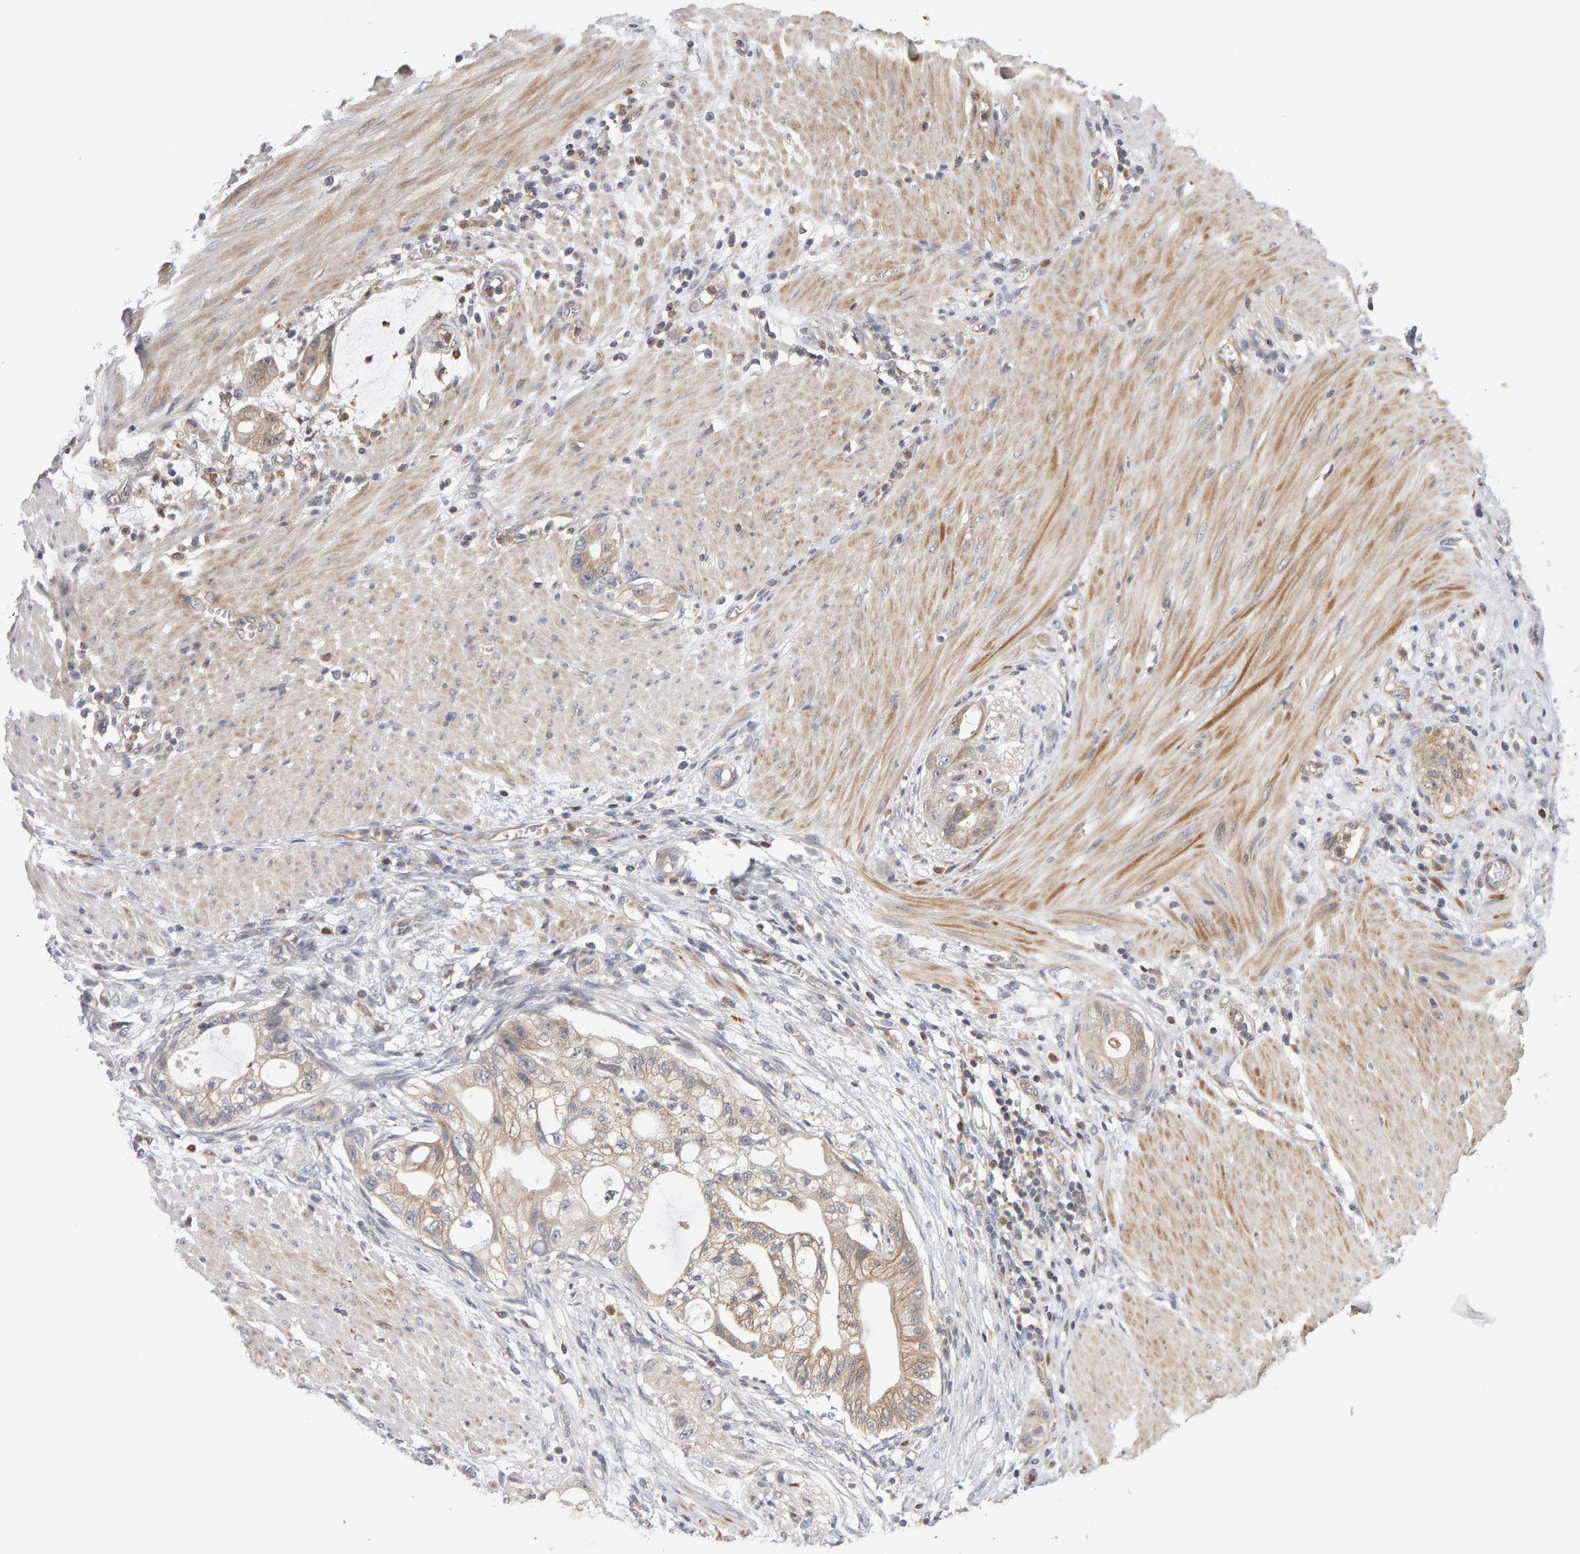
{"staining": {"intensity": "weak", "quantity": "25%-75%", "location": "cytoplasmic/membranous"}, "tissue": "stomach cancer", "cell_type": "Tumor cells", "image_type": "cancer", "snomed": [{"axis": "morphology", "description": "Adenocarcinoma, NOS"}, {"axis": "topography", "description": "Stomach"}, {"axis": "topography", "description": "Stomach, lower"}], "caption": "Immunohistochemistry (IHC) image of stomach cancer (adenocarcinoma) stained for a protein (brown), which displays low levels of weak cytoplasmic/membranous positivity in about 25%-75% of tumor cells.", "gene": "MSRA", "patient": {"sex": "female", "age": 48}}